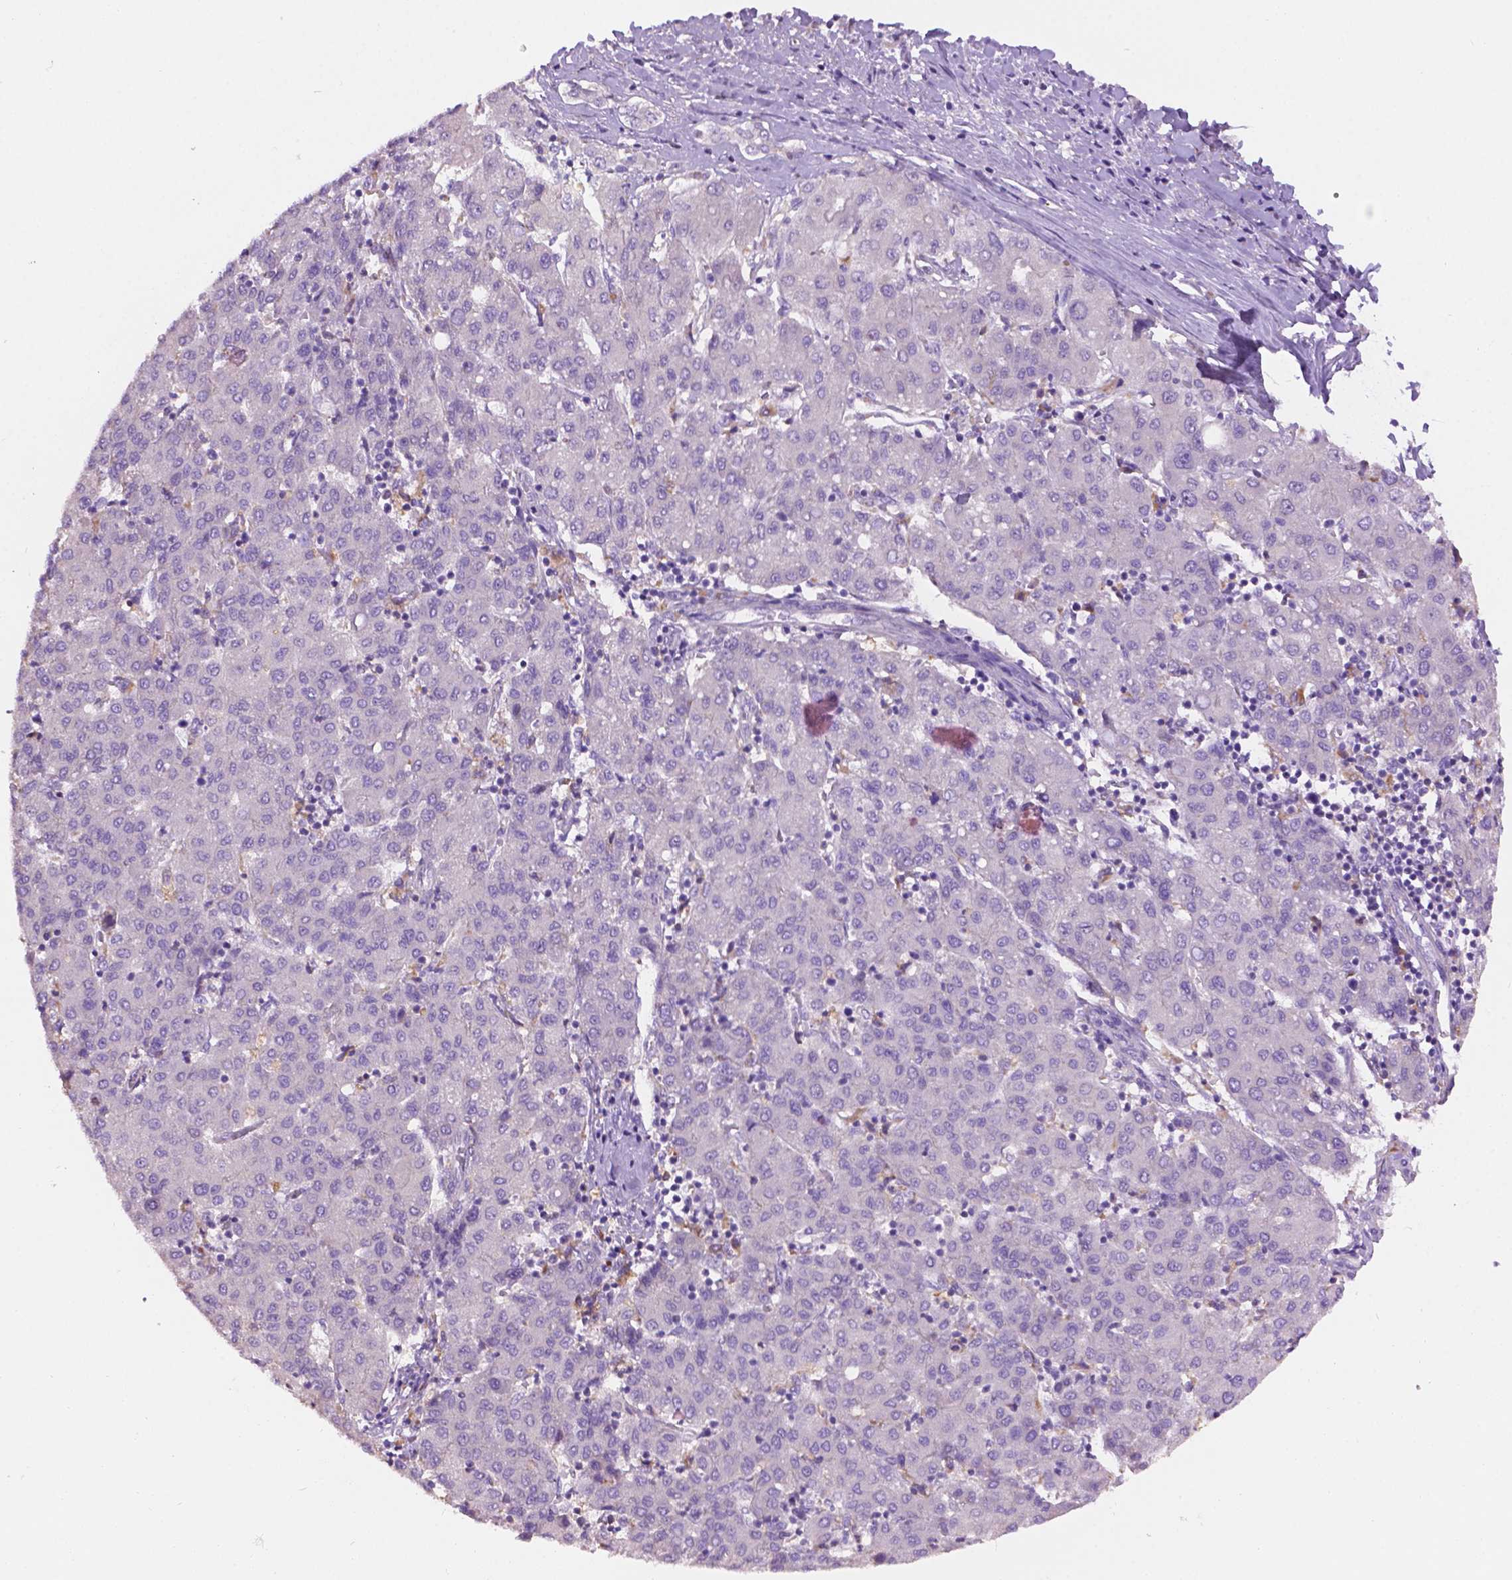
{"staining": {"intensity": "negative", "quantity": "none", "location": "none"}, "tissue": "liver cancer", "cell_type": "Tumor cells", "image_type": "cancer", "snomed": [{"axis": "morphology", "description": "Carcinoma, Hepatocellular, NOS"}, {"axis": "topography", "description": "Liver"}], "caption": "Tumor cells are negative for protein expression in human liver cancer. The staining was performed using DAB to visualize the protein expression in brown, while the nuclei were stained in blue with hematoxylin (Magnification: 20x).", "gene": "CDH7", "patient": {"sex": "male", "age": 65}}